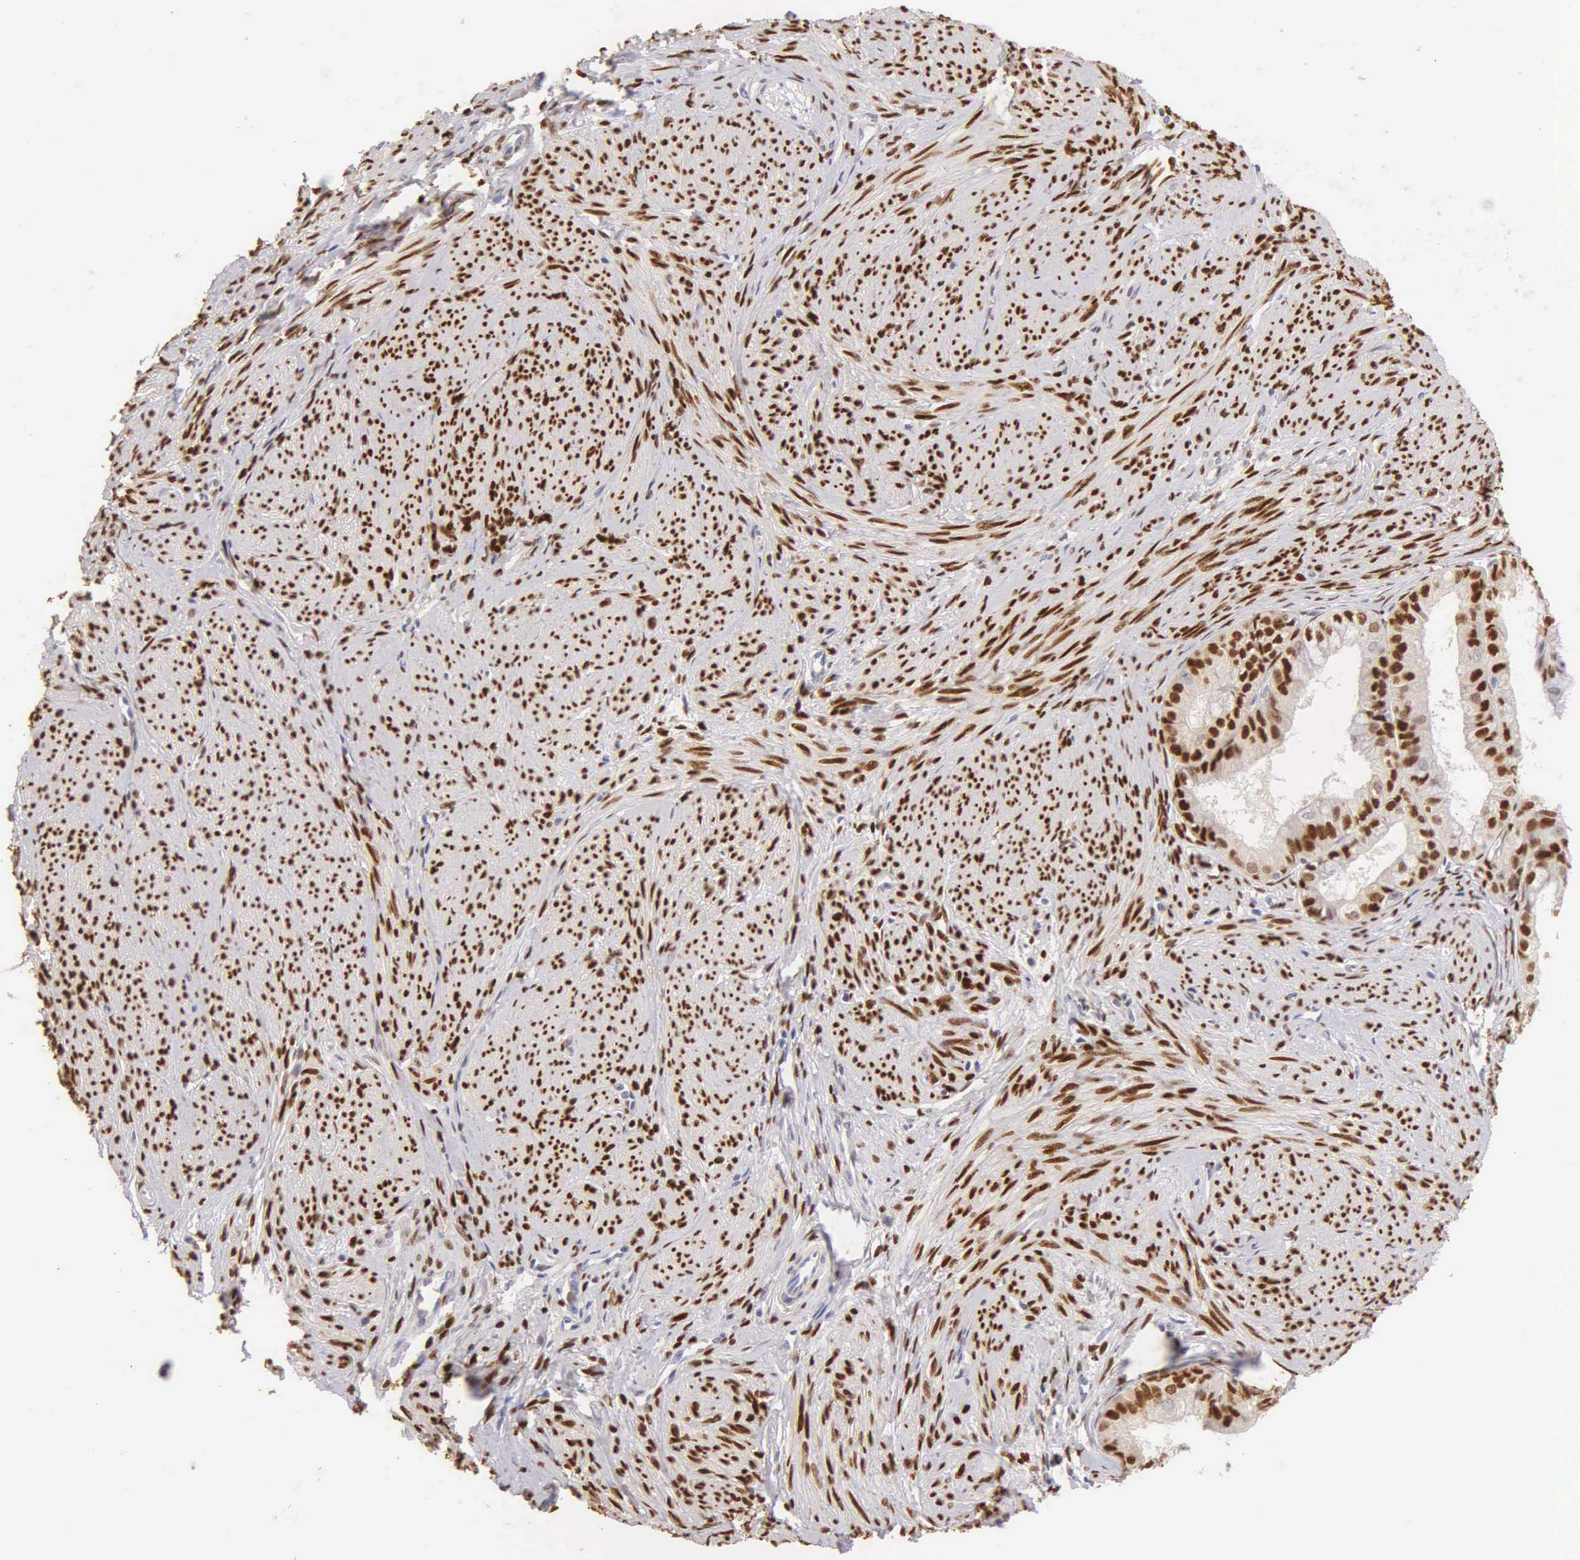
{"staining": {"intensity": "strong", "quantity": ">75%", "location": "nuclear"}, "tissue": "endometrial cancer", "cell_type": "Tumor cells", "image_type": "cancer", "snomed": [{"axis": "morphology", "description": "Adenocarcinoma, NOS"}, {"axis": "topography", "description": "Endometrium"}], "caption": "Protein staining by immunohistochemistry demonstrates strong nuclear positivity in approximately >75% of tumor cells in adenocarcinoma (endometrial).", "gene": "ESR1", "patient": {"sex": "female", "age": 76}}